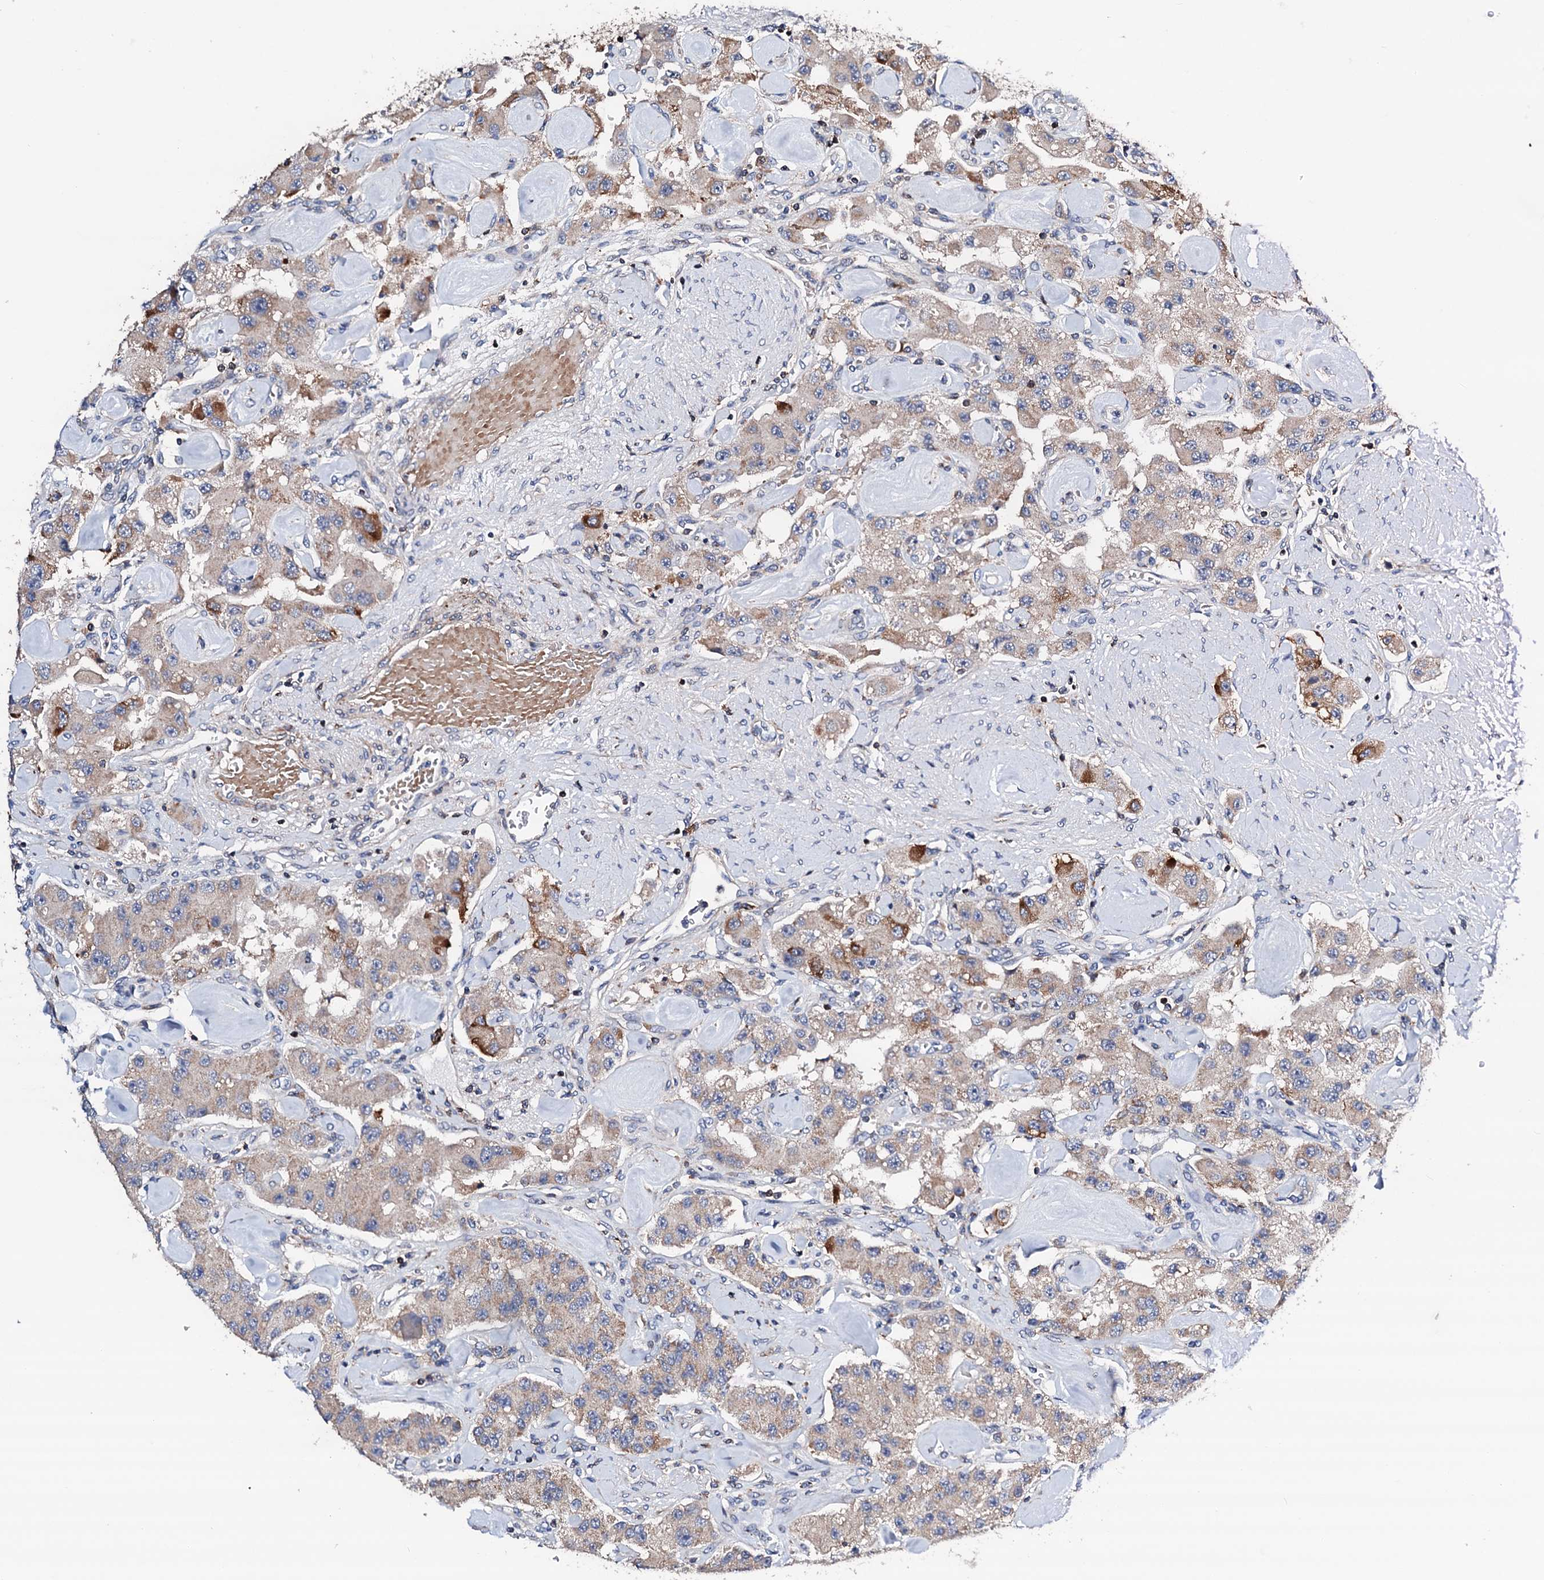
{"staining": {"intensity": "strong", "quantity": "<25%", "location": "cytoplasmic/membranous"}, "tissue": "carcinoid", "cell_type": "Tumor cells", "image_type": "cancer", "snomed": [{"axis": "morphology", "description": "Carcinoid, malignant, NOS"}, {"axis": "topography", "description": "Pancreas"}], "caption": "Strong cytoplasmic/membranous protein expression is identified in about <25% of tumor cells in carcinoid.", "gene": "COG4", "patient": {"sex": "male", "age": 41}}